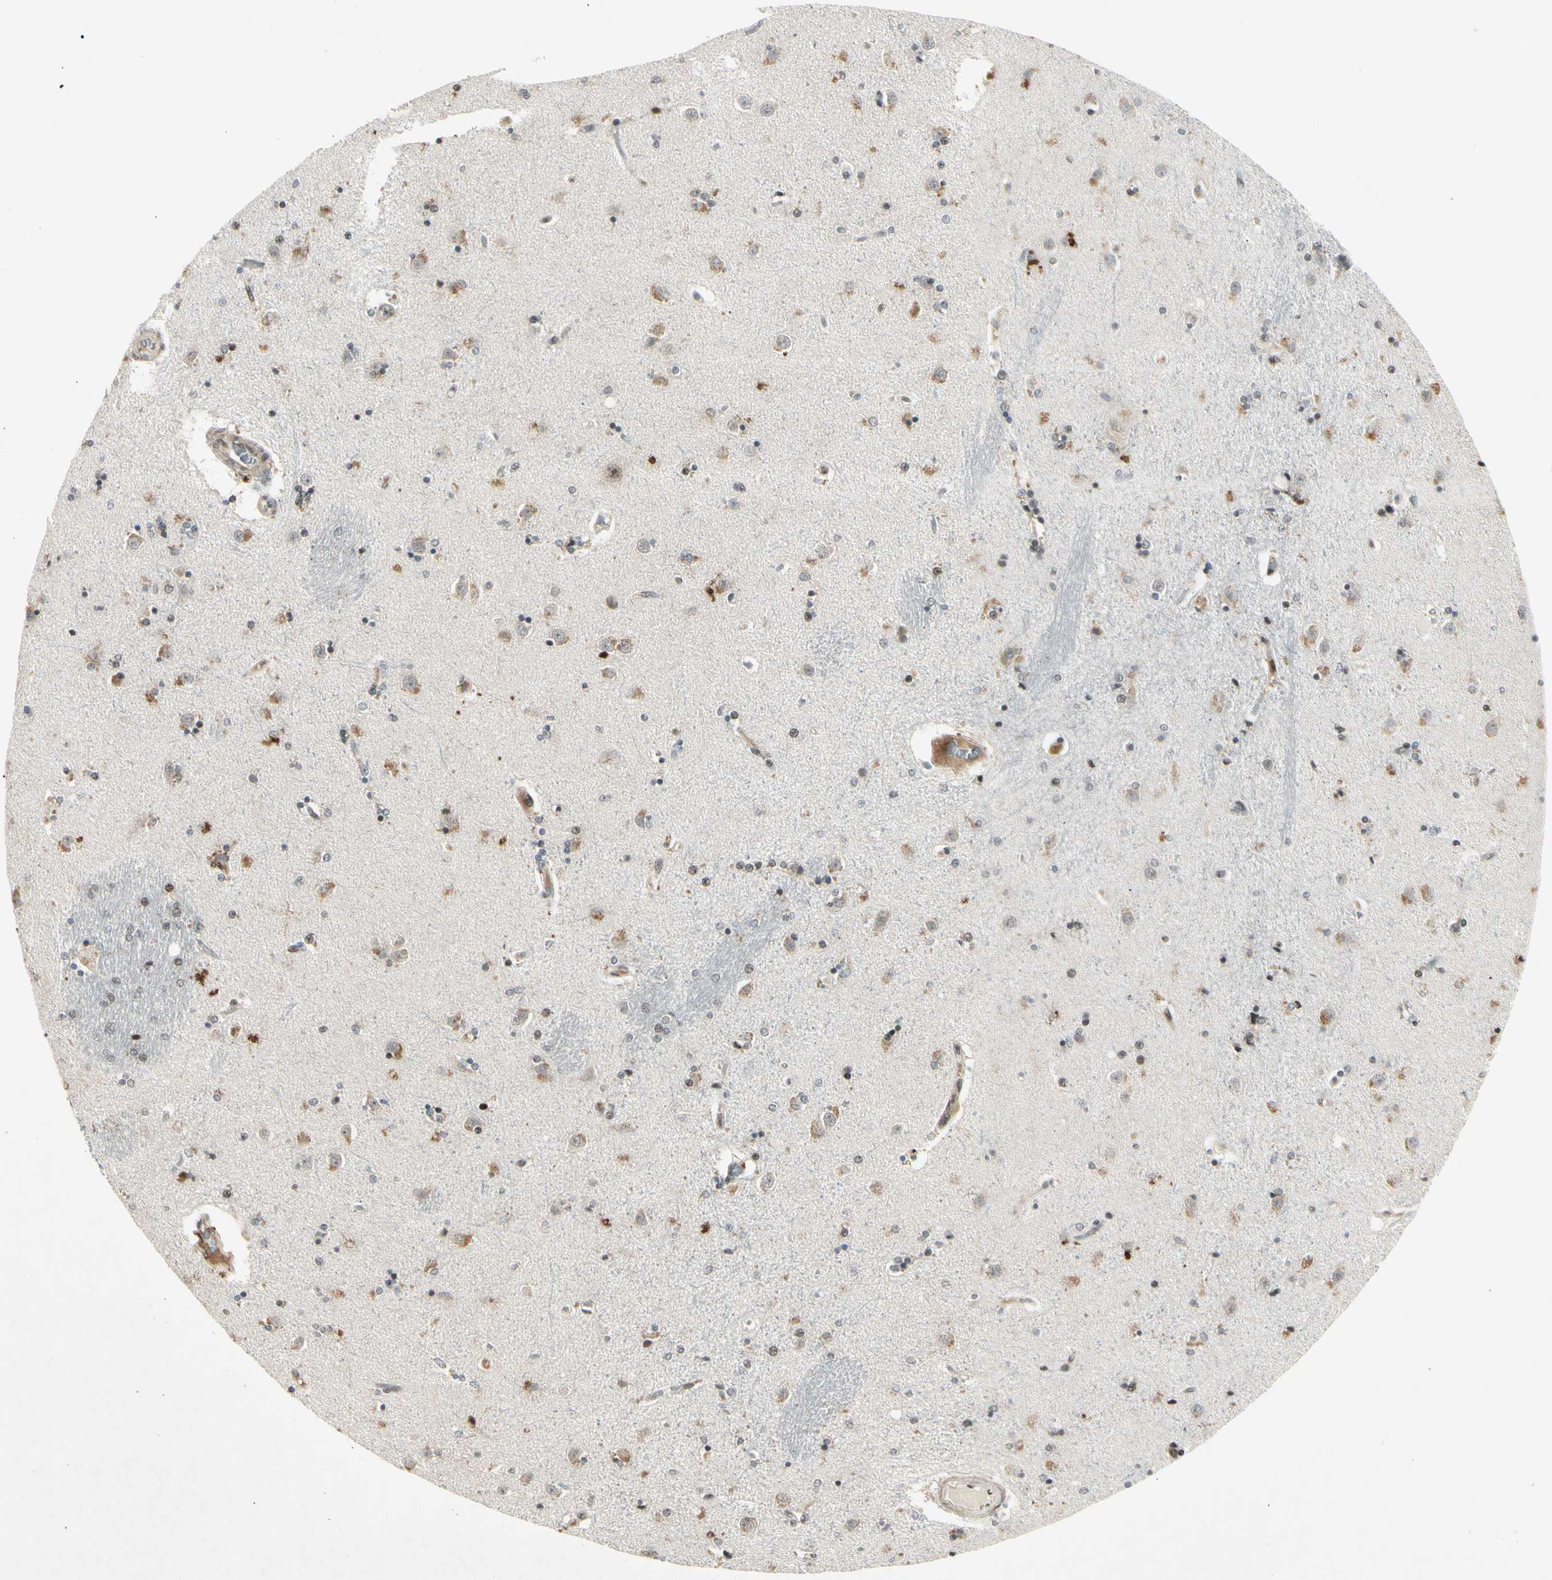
{"staining": {"intensity": "weak", "quantity": "<25%", "location": "nuclear"}, "tissue": "caudate", "cell_type": "Glial cells", "image_type": "normal", "snomed": [{"axis": "morphology", "description": "Normal tissue, NOS"}, {"axis": "topography", "description": "Lateral ventricle wall"}], "caption": "Immunohistochemistry (IHC) photomicrograph of normal caudate: caudate stained with DAB demonstrates no significant protein expression in glial cells. Nuclei are stained in blue.", "gene": "FOXJ2", "patient": {"sex": "female", "age": 54}}